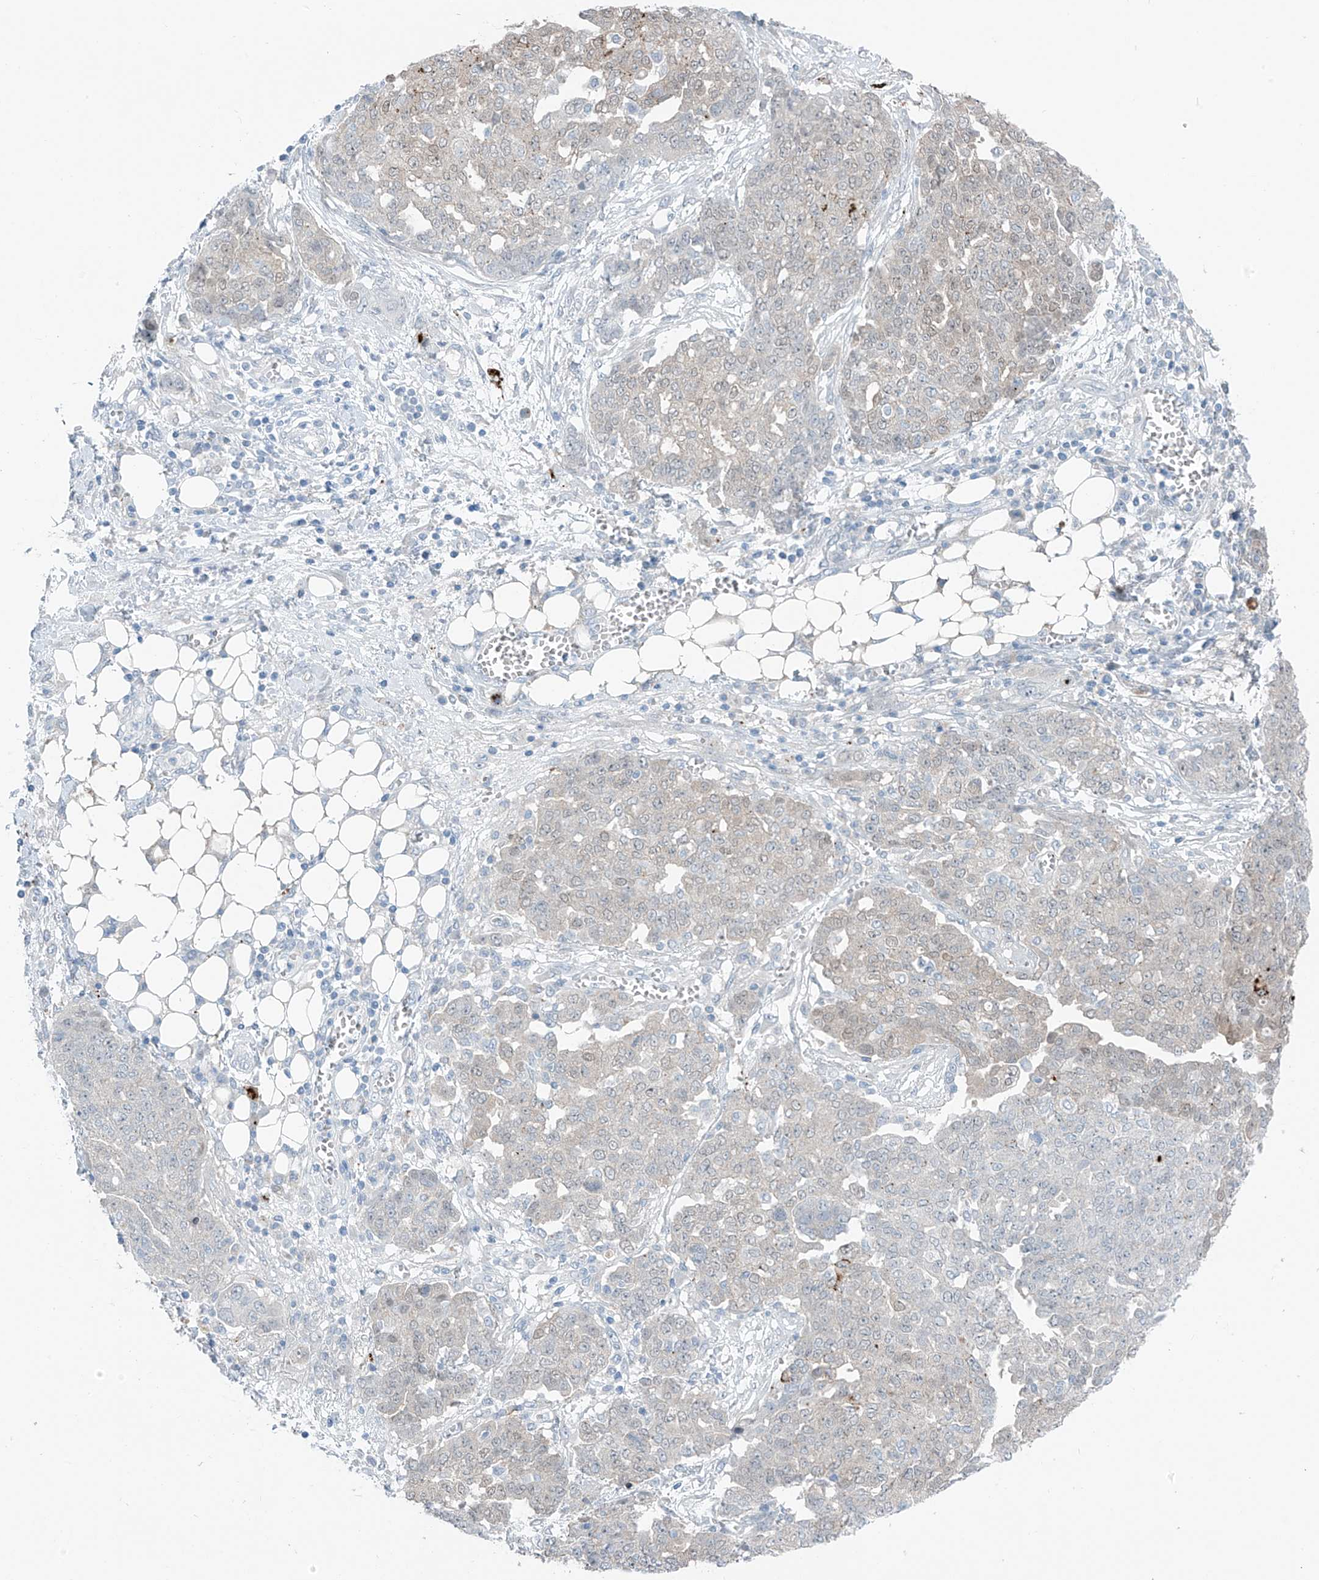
{"staining": {"intensity": "negative", "quantity": "none", "location": "none"}, "tissue": "ovarian cancer", "cell_type": "Tumor cells", "image_type": "cancer", "snomed": [{"axis": "morphology", "description": "Cystadenocarcinoma, serous, NOS"}, {"axis": "topography", "description": "Soft tissue"}, {"axis": "topography", "description": "Ovary"}], "caption": "IHC of serous cystadenocarcinoma (ovarian) demonstrates no expression in tumor cells. (DAB (3,3'-diaminobenzidine) immunohistochemistry visualized using brightfield microscopy, high magnification).", "gene": "ZNF793", "patient": {"sex": "female", "age": 57}}